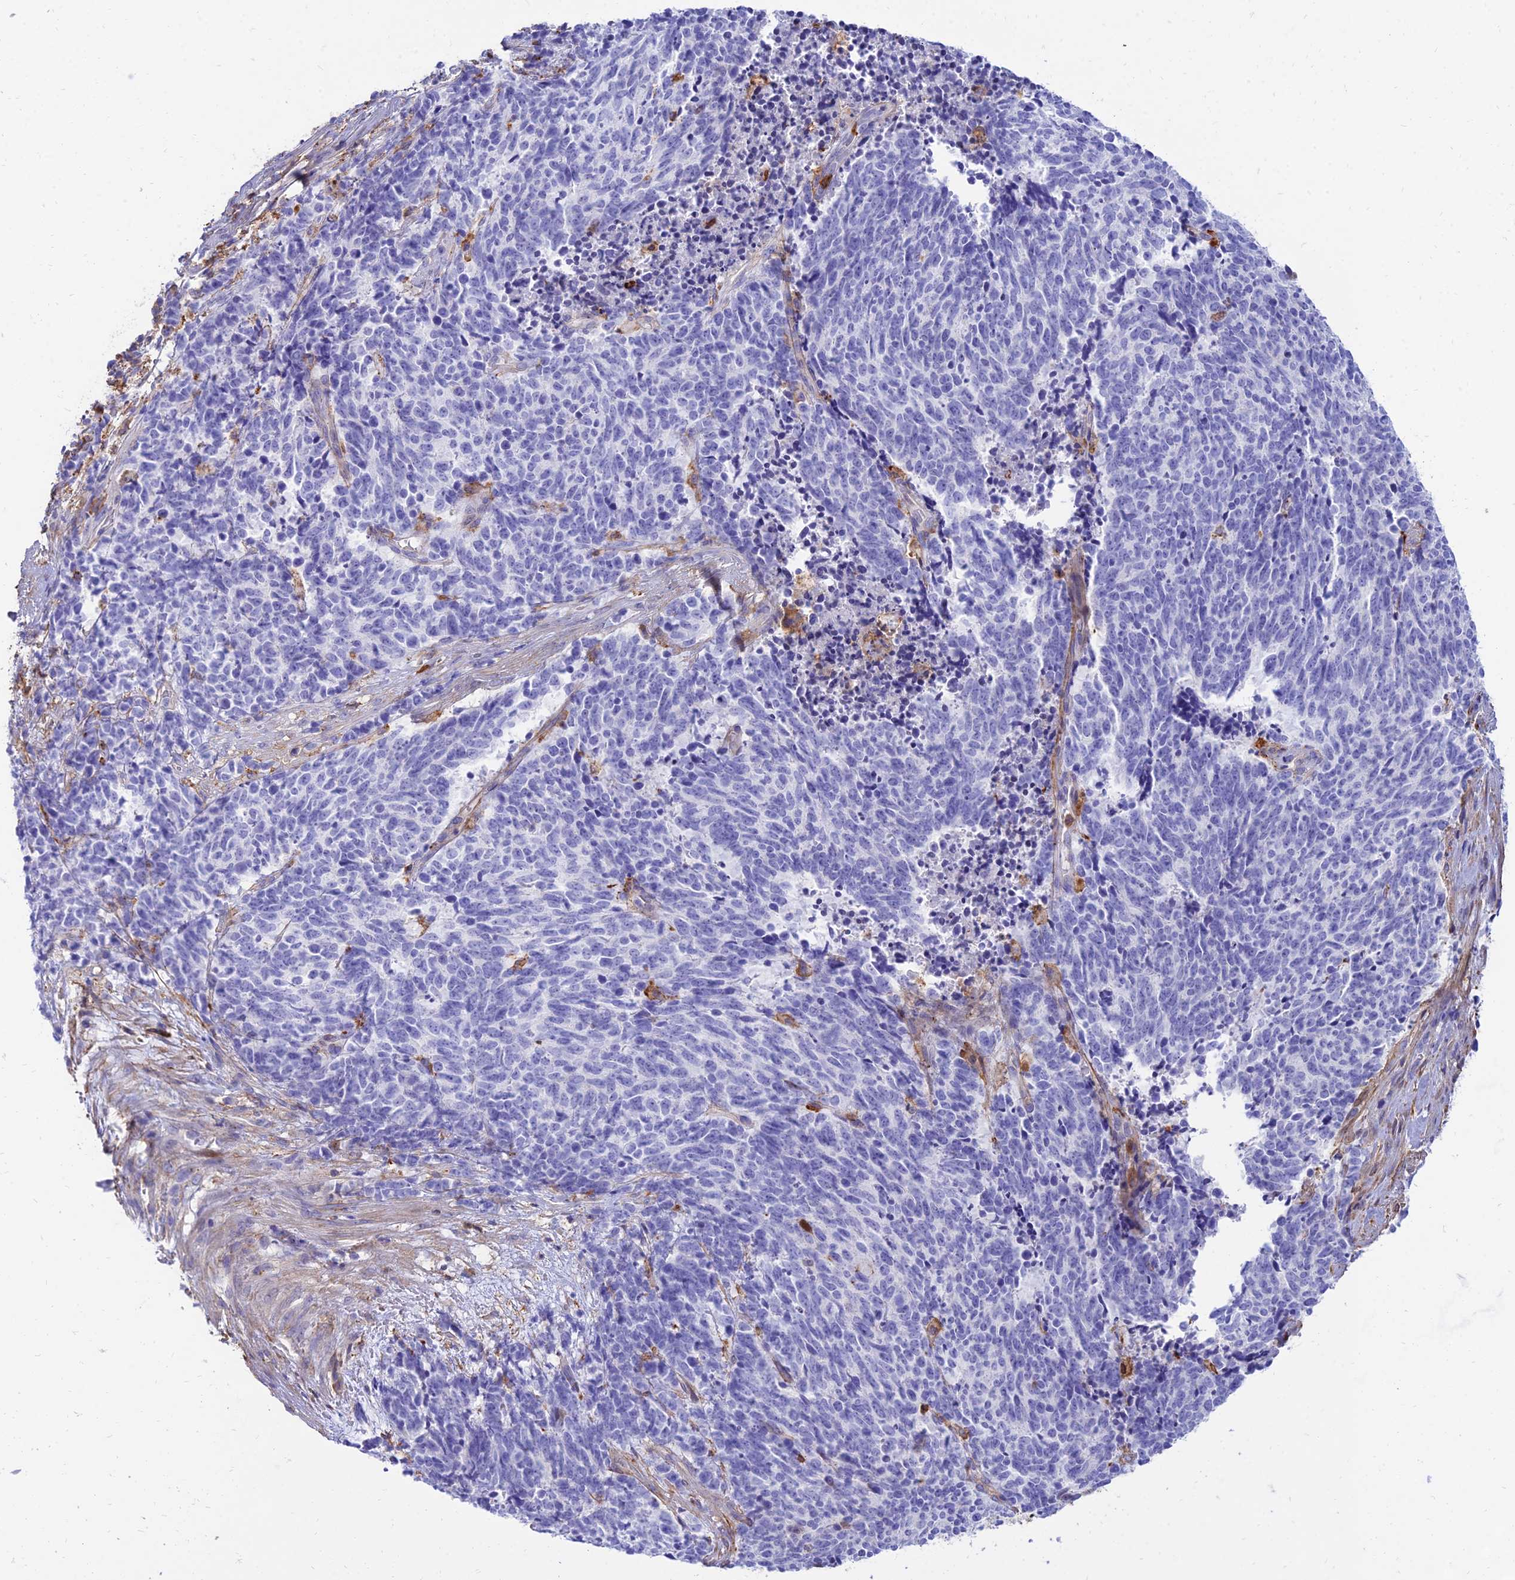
{"staining": {"intensity": "negative", "quantity": "none", "location": "none"}, "tissue": "cervical cancer", "cell_type": "Tumor cells", "image_type": "cancer", "snomed": [{"axis": "morphology", "description": "Squamous cell carcinoma, NOS"}, {"axis": "topography", "description": "Cervix"}], "caption": "The micrograph reveals no staining of tumor cells in cervical cancer. Brightfield microscopy of immunohistochemistry (IHC) stained with DAB (brown) and hematoxylin (blue), captured at high magnification.", "gene": "SREK1IP1", "patient": {"sex": "female", "age": 29}}